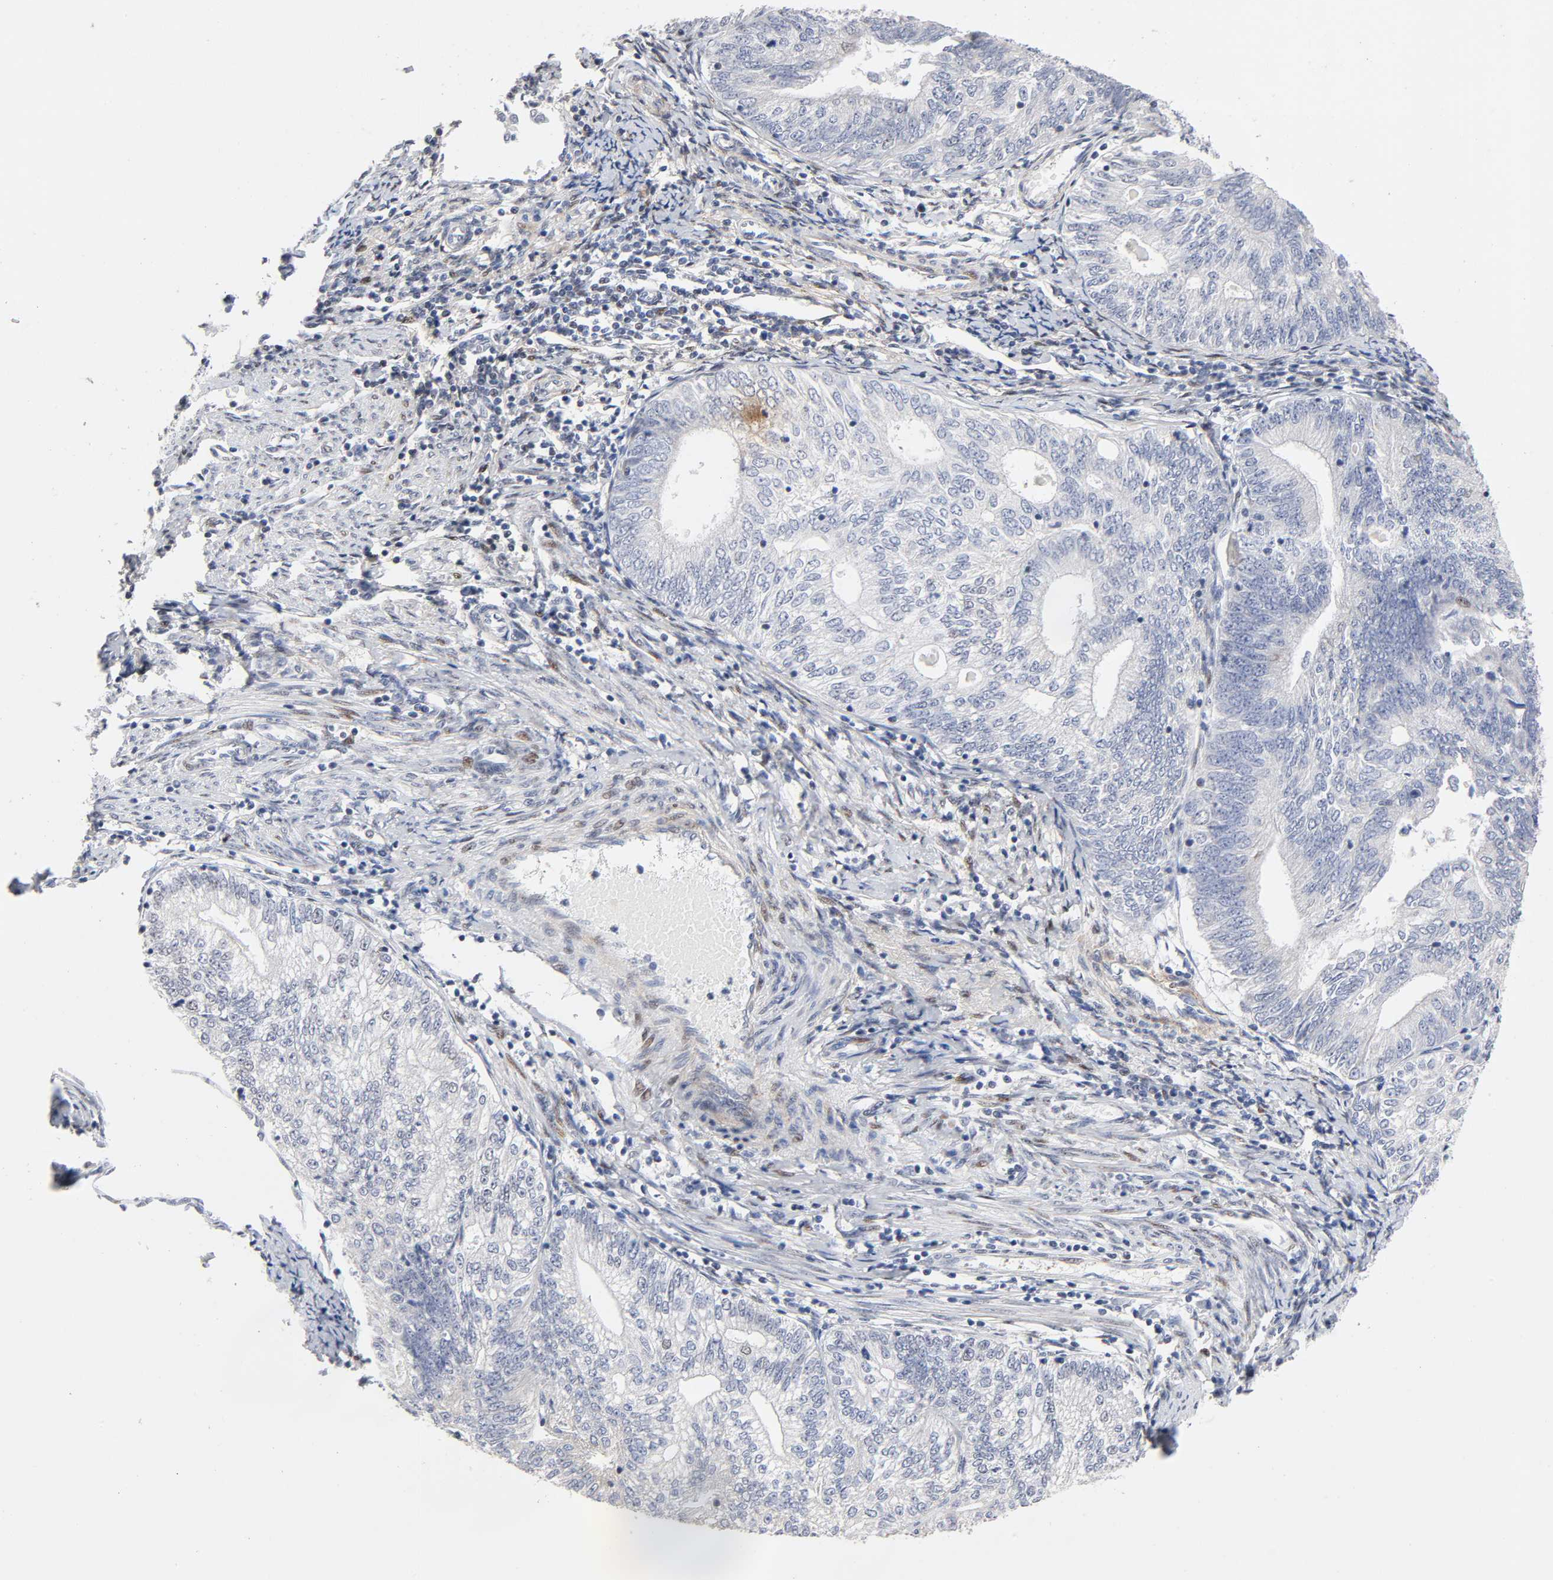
{"staining": {"intensity": "negative", "quantity": "none", "location": "none"}, "tissue": "endometrial cancer", "cell_type": "Tumor cells", "image_type": "cancer", "snomed": [{"axis": "morphology", "description": "Adenocarcinoma, NOS"}, {"axis": "topography", "description": "Endometrium"}], "caption": "Immunohistochemical staining of human endometrial cancer (adenocarcinoma) reveals no significant expression in tumor cells. The staining was performed using DAB (3,3'-diaminobenzidine) to visualize the protein expression in brown, while the nuclei were stained in blue with hematoxylin (Magnification: 20x).", "gene": "STK38", "patient": {"sex": "female", "age": 69}}